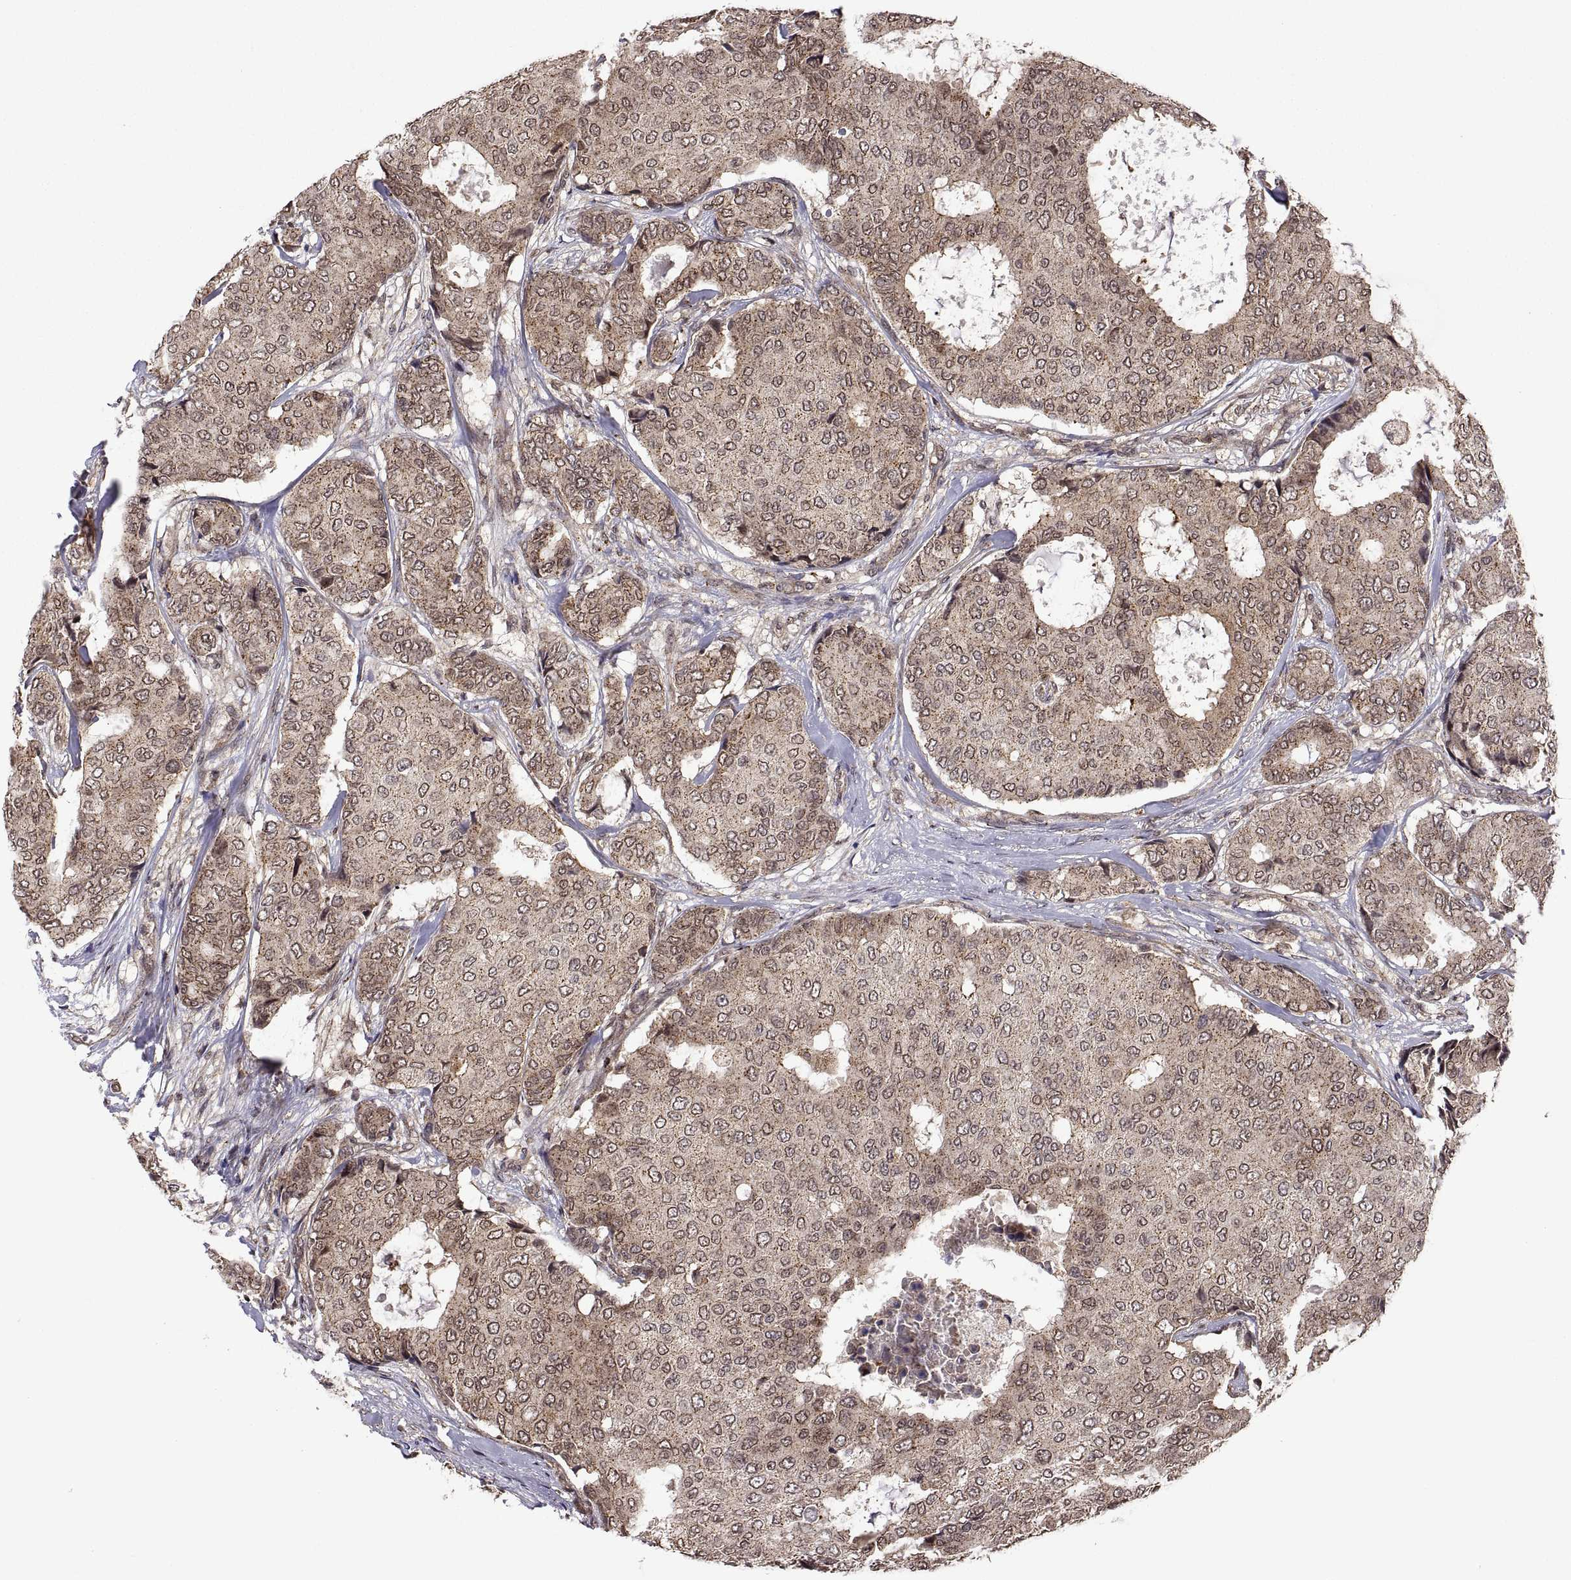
{"staining": {"intensity": "weak", "quantity": ">75%", "location": "cytoplasmic/membranous"}, "tissue": "breast cancer", "cell_type": "Tumor cells", "image_type": "cancer", "snomed": [{"axis": "morphology", "description": "Duct carcinoma"}, {"axis": "topography", "description": "Breast"}], "caption": "IHC image of breast cancer stained for a protein (brown), which exhibits low levels of weak cytoplasmic/membranous expression in approximately >75% of tumor cells.", "gene": "ZNRF2", "patient": {"sex": "female", "age": 75}}